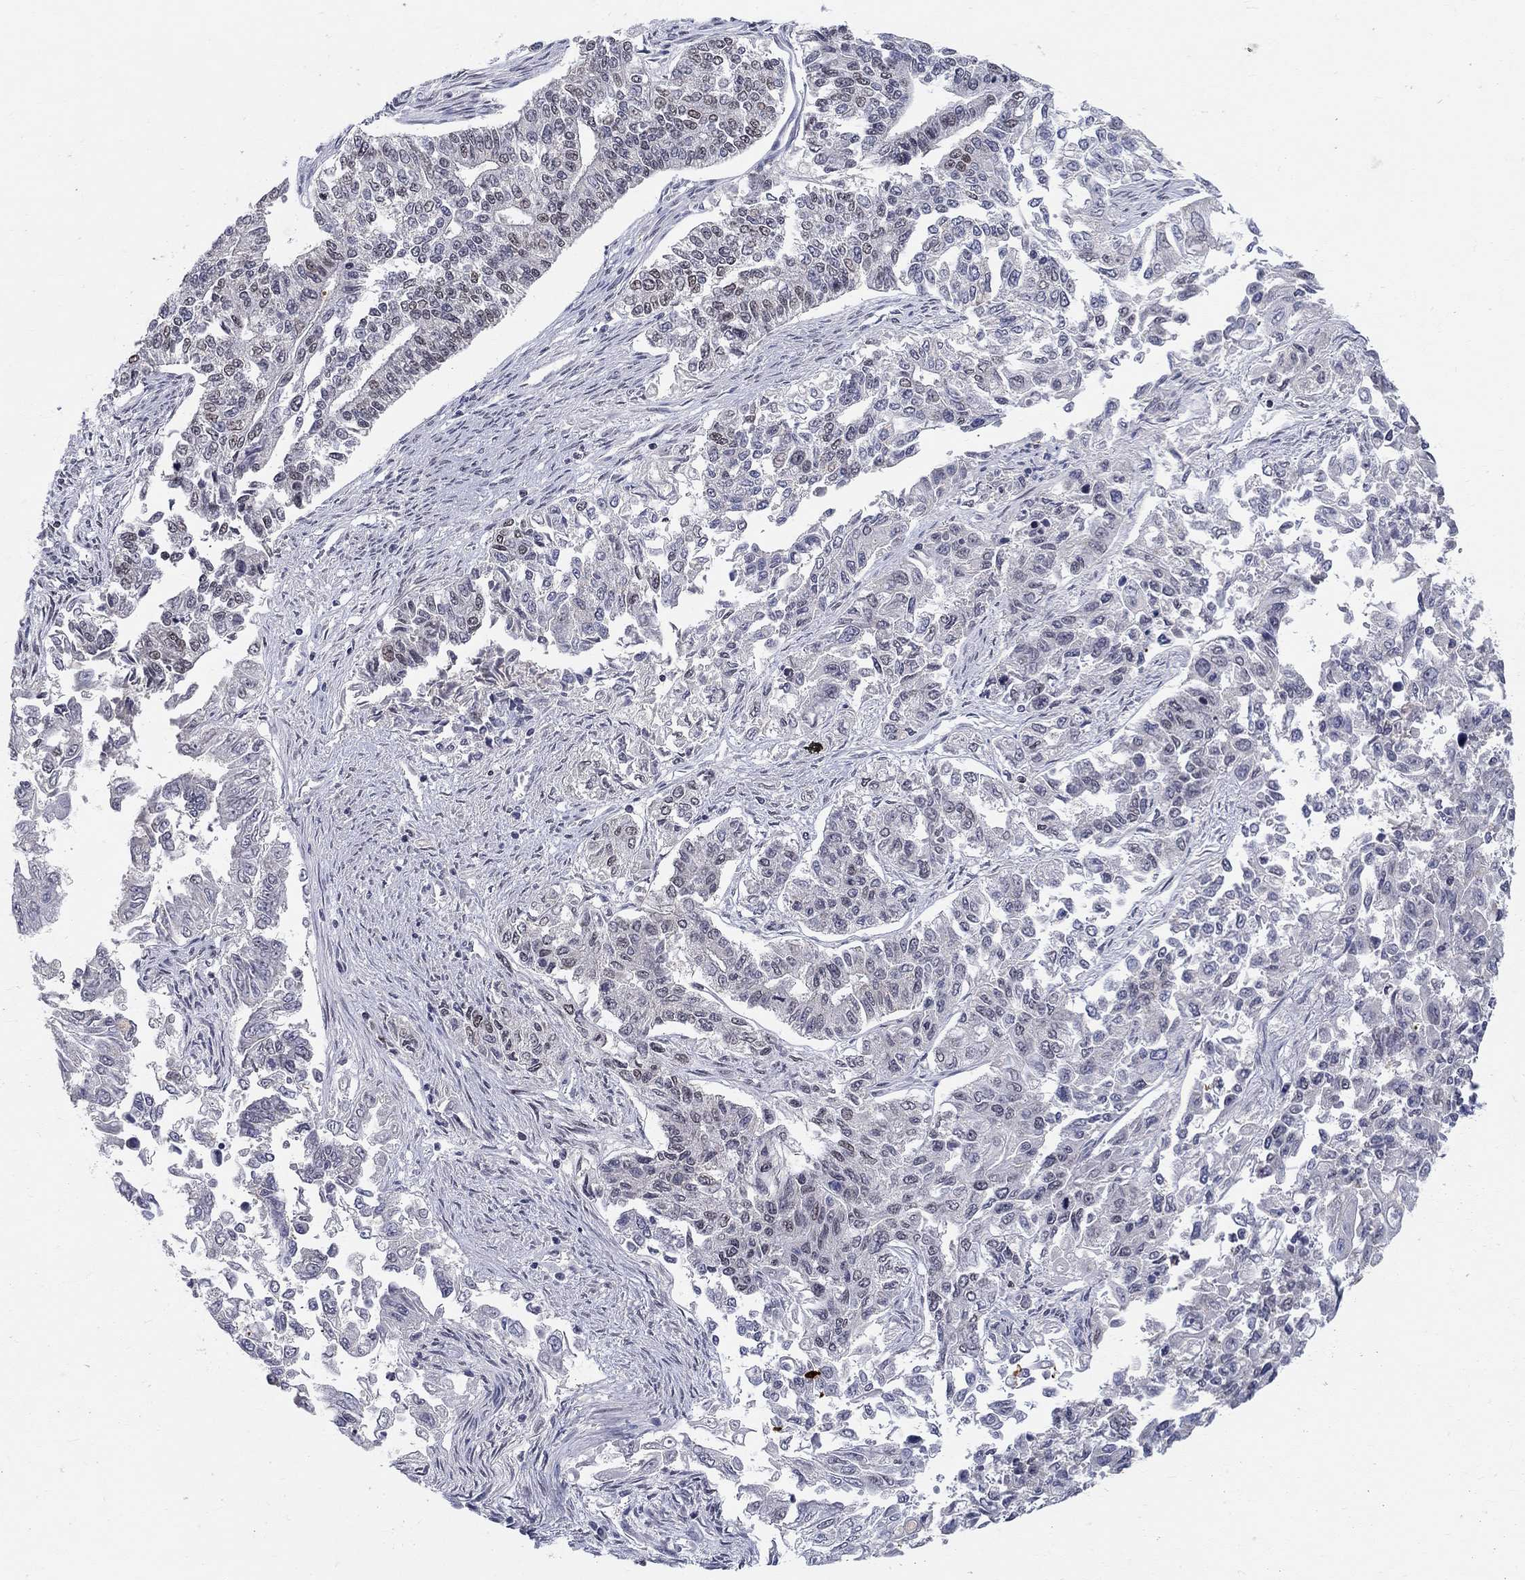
{"staining": {"intensity": "negative", "quantity": "none", "location": "none"}, "tissue": "endometrial cancer", "cell_type": "Tumor cells", "image_type": "cancer", "snomed": [{"axis": "morphology", "description": "Adenocarcinoma, NOS"}, {"axis": "topography", "description": "Uterus"}], "caption": "IHC of endometrial adenocarcinoma reveals no expression in tumor cells.", "gene": "KLF12", "patient": {"sex": "female", "age": 59}}